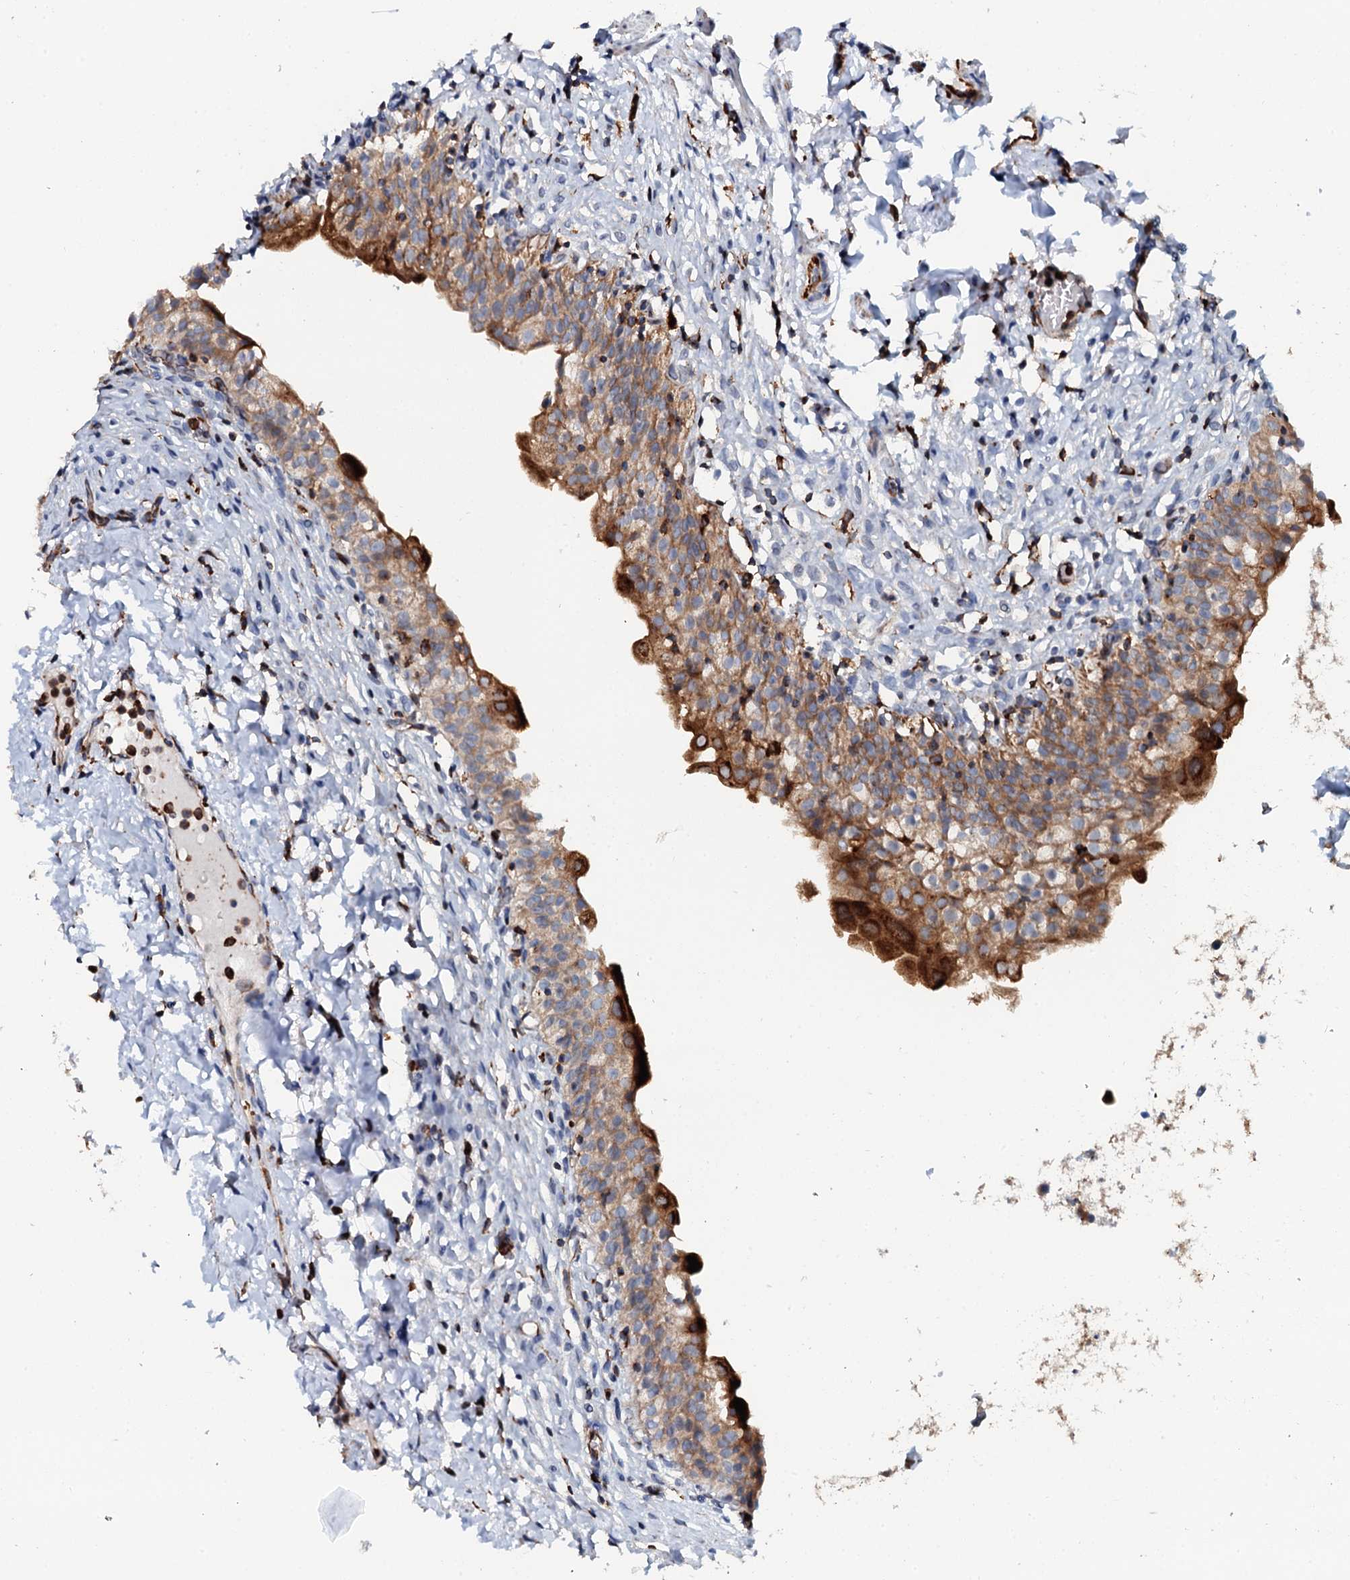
{"staining": {"intensity": "strong", "quantity": ">75%", "location": "cytoplasmic/membranous"}, "tissue": "urinary bladder", "cell_type": "Urothelial cells", "image_type": "normal", "snomed": [{"axis": "morphology", "description": "Normal tissue, NOS"}, {"axis": "topography", "description": "Urinary bladder"}], "caption": "Protein expression by IHC exhibits strong cytoplasmic/membranous positivity in about >75% of urothelial cells in normal urinary bladder.", "gene": "VAMP8", "patient": {"sex": "male", "age": 55}}